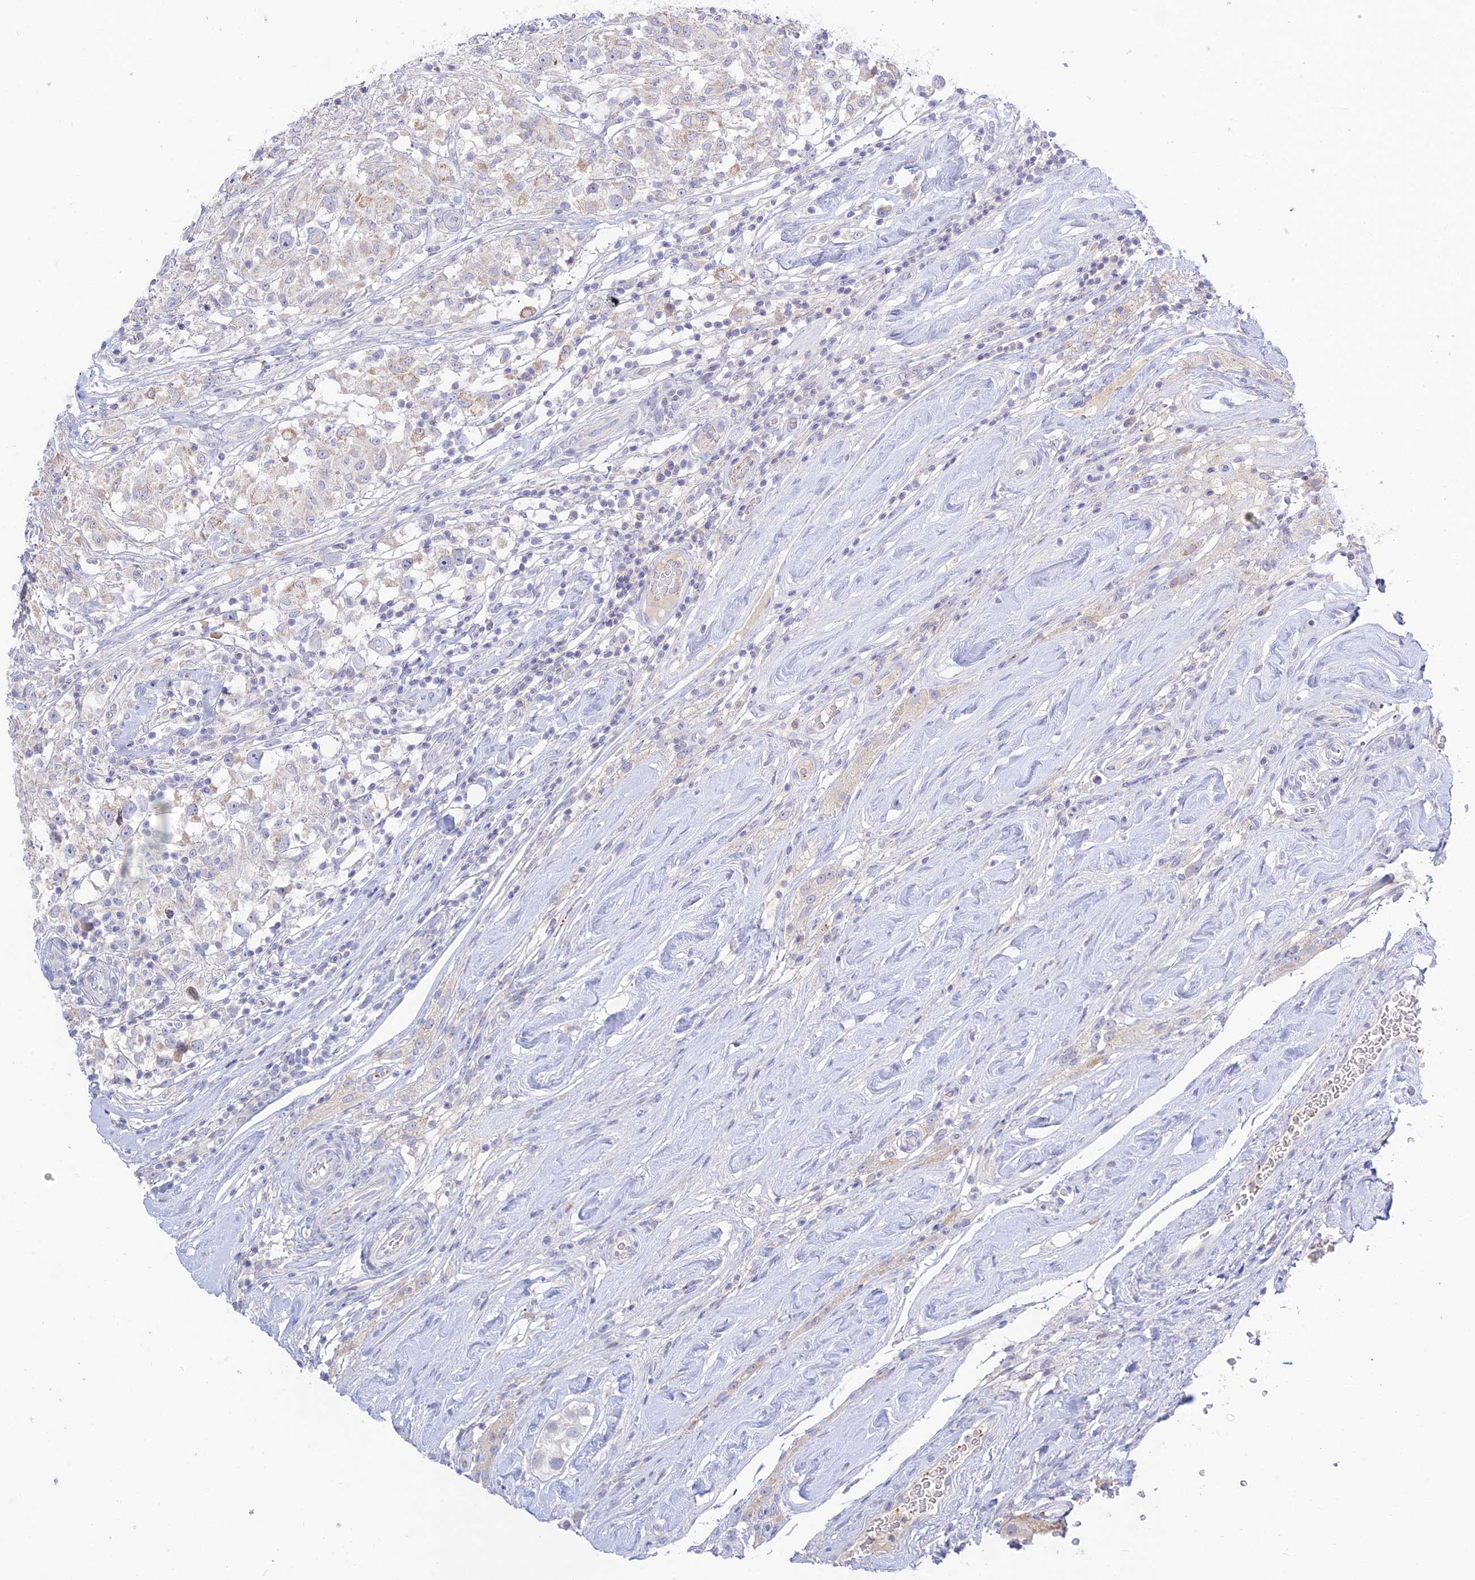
{"staining": {"intensity": "negative", "quantity": "none", "location": "none"}, "tissue": "testis cancer", "cell_type": "Tumor cells", "image_type": "cancer", "snomed": [{"axis": "morphology", "description": "Seminoma, NOS"}, {"axis": "topography", "description": "Testis"}], "caption": "Immunohistochemical staining of human seminoma (testis) displays no significant staining in tumor cells. (DAB immunohistochemistry with hematoxylin counter stain).", "gene": "TMEM40", "patient": {"sex": "male", "age": 46}}